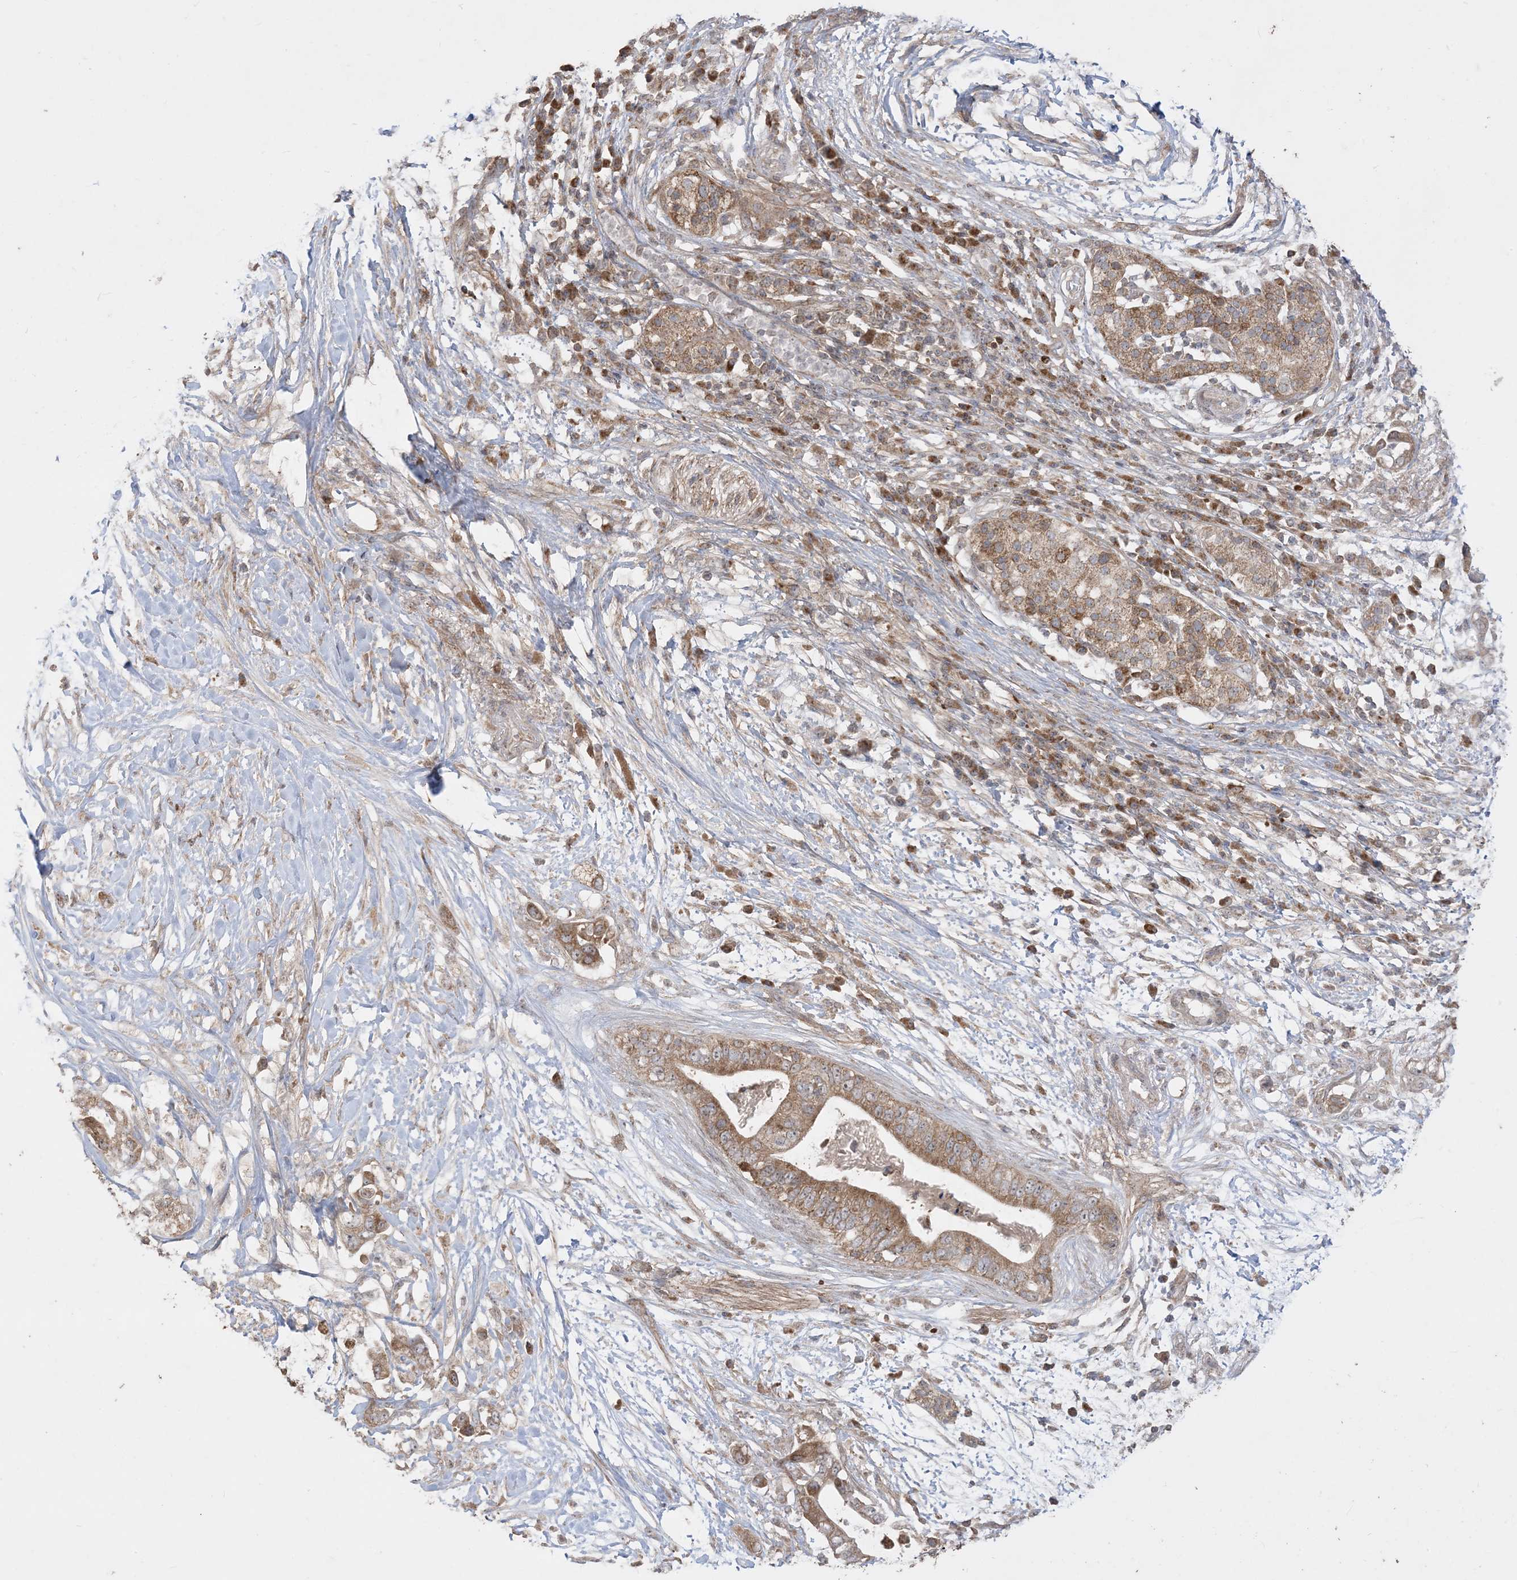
{"staining": {"intensity": "strong", "quantity": ">75%", "location": "cytoplasmic/membranous"}, "tissue": "pancreatic cancer", "cell_type": "Tumor cells", "image_type": "cancer", "snomed": [{"axis": "morphology", "description": "Adenocarcinoma, NOS"}, {"axis": "topography", "description": "Pancreas"}], "caption": "Approximately >75% of tumor cells in pancreatic cancer (adenocarcinoma) display strong cytoplasmic/membranous protein expression as visualized by brown immunohistochemical staining.", "gene": "SIRT3", "patient": {"sex": "male", "age": 77}}